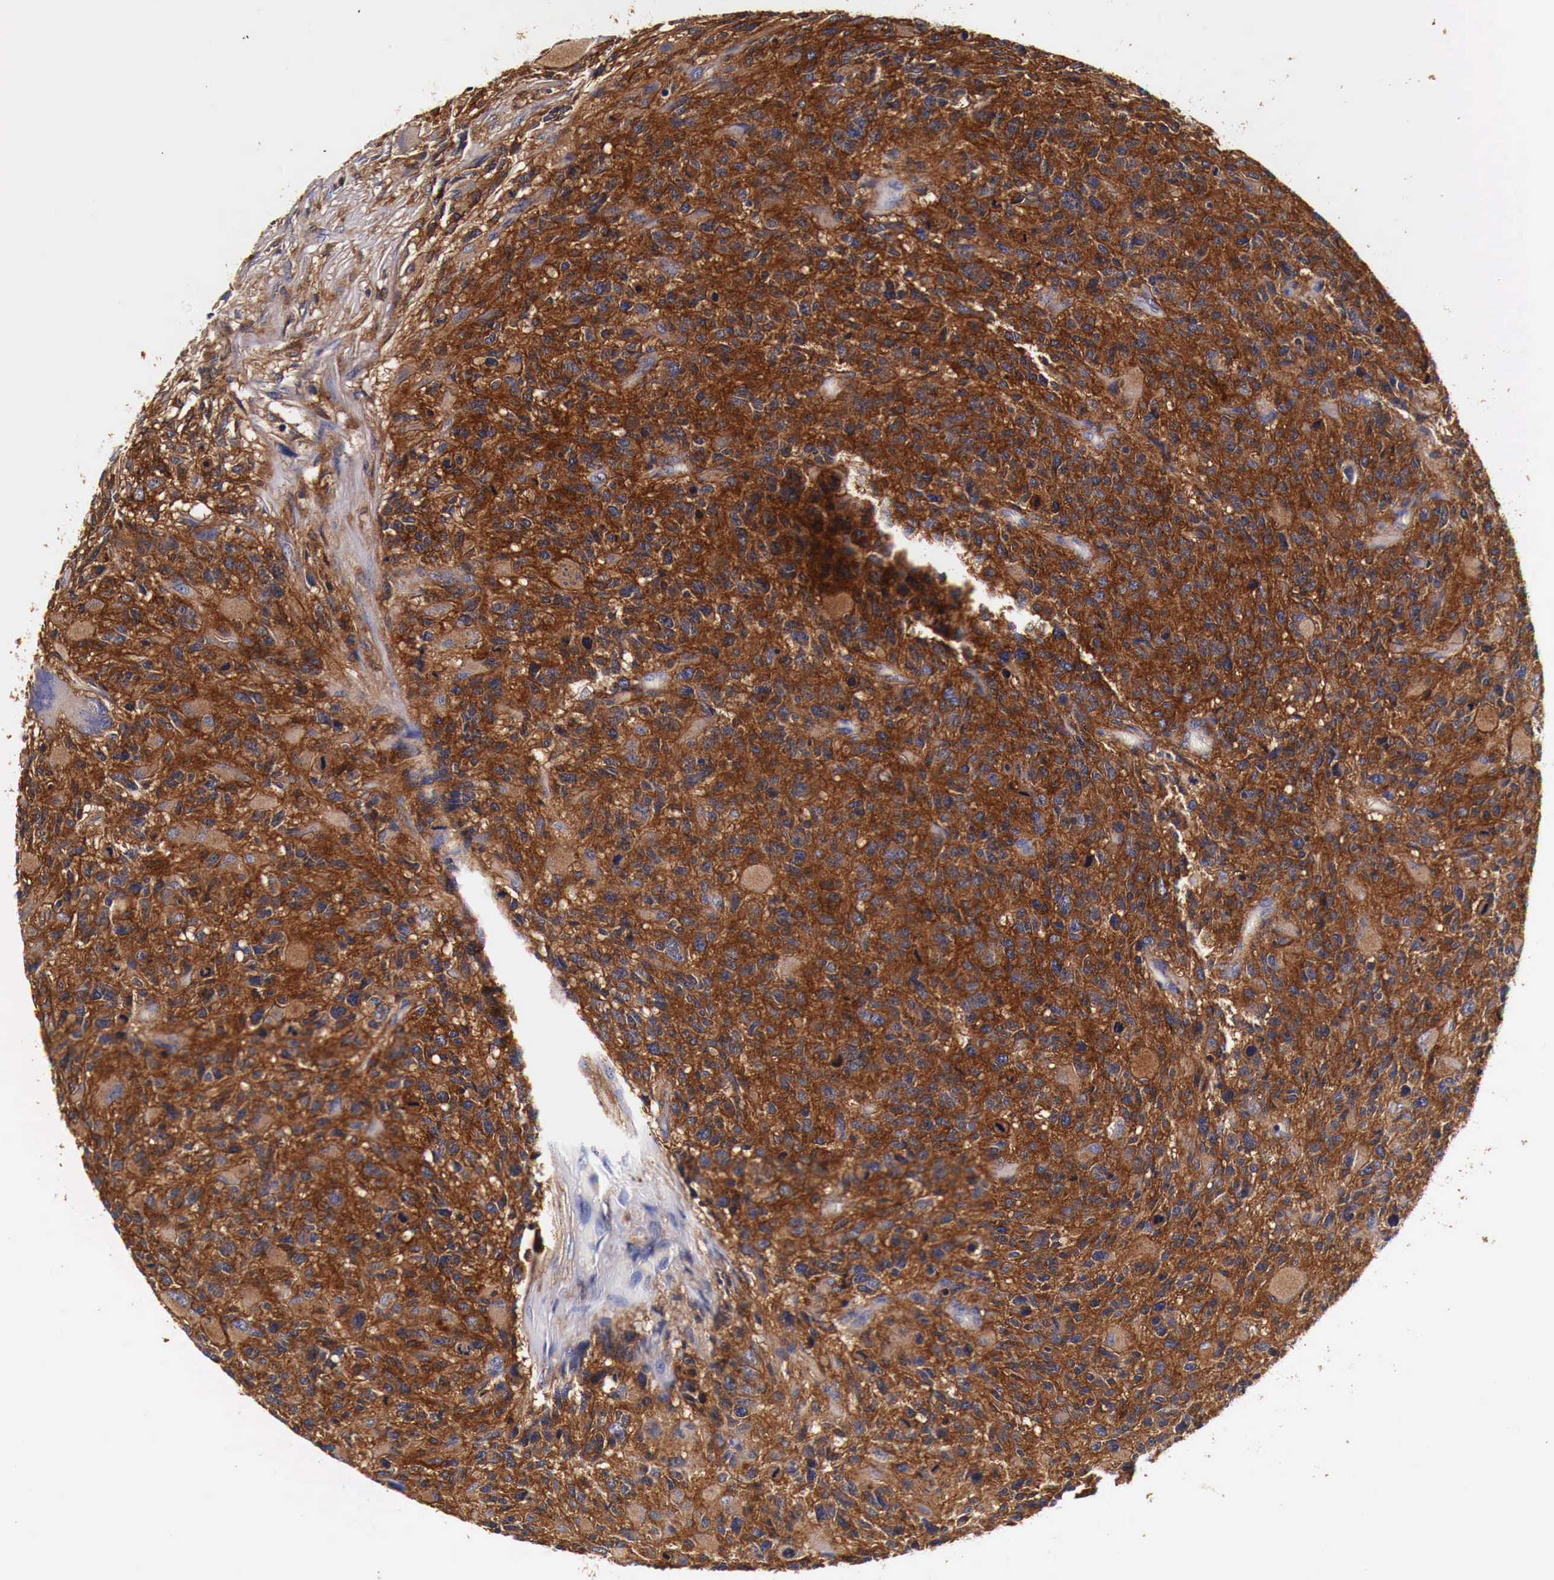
{"staining": {"intensity": "strong", "quantity": ">75%", "location": "cytoplasmic/membranous"}, "tissue": "glioma", "cell_type": "Tumor cells", "image_type": "cancer", "snomed": [{"axis": "morphology", "description": "Glioma, malignant, High grade"}, {"axis": "topography", "description": "Brain"}], "caption": "Malignant high-grade glioma stained with DAB (3,3'-diaminobenzidine) immunohistochemistry displays high levels of strong cytoplasmic/membranous staining in about >75% of tumor cells.", "gene": "RP2", "patient": {"sex": "male", "age": 69}}